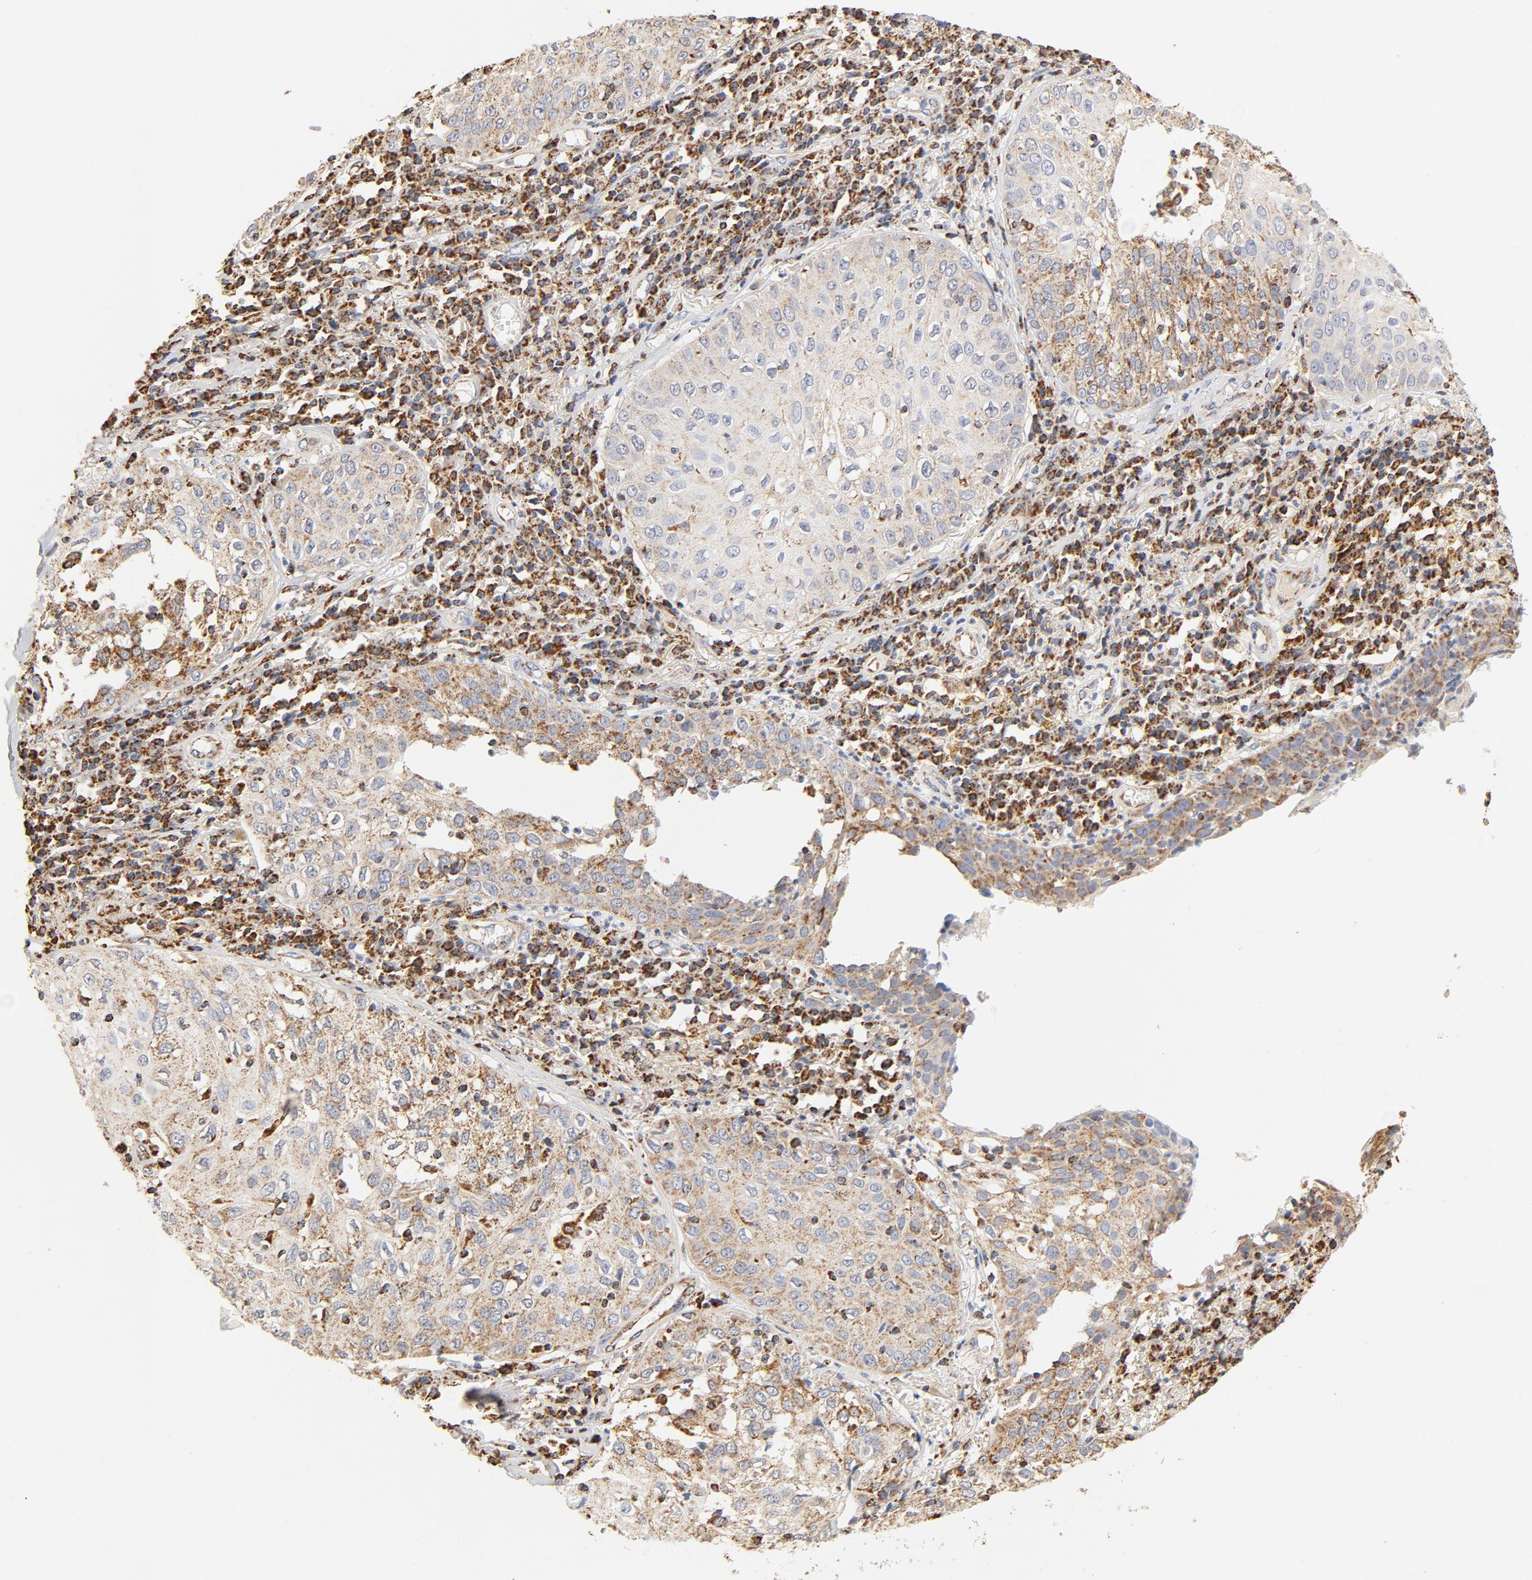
{"staining": {"intensity": "moderate", "quantity": ">75%", "location": "cytoplasmic/membranous"}, "tissue": "skin cancer", "cell_type": "Tumor cells", "image_type": "cancer", "snomed": [{"axis": "morphology", "description": "Squamous cell carcinoma, NOS"}, {"axis": "topography", "description": "Skin"}], "caption": "Approximately >75% of tumor cells in human skin squamous cell carcinoma demonstrate moderate cytoplasmic/membranous protein positivity as visualized by brown immunohistochemical staining.", "gene": "COX4I1", "patient": {"sex": "male", "age": 65}}